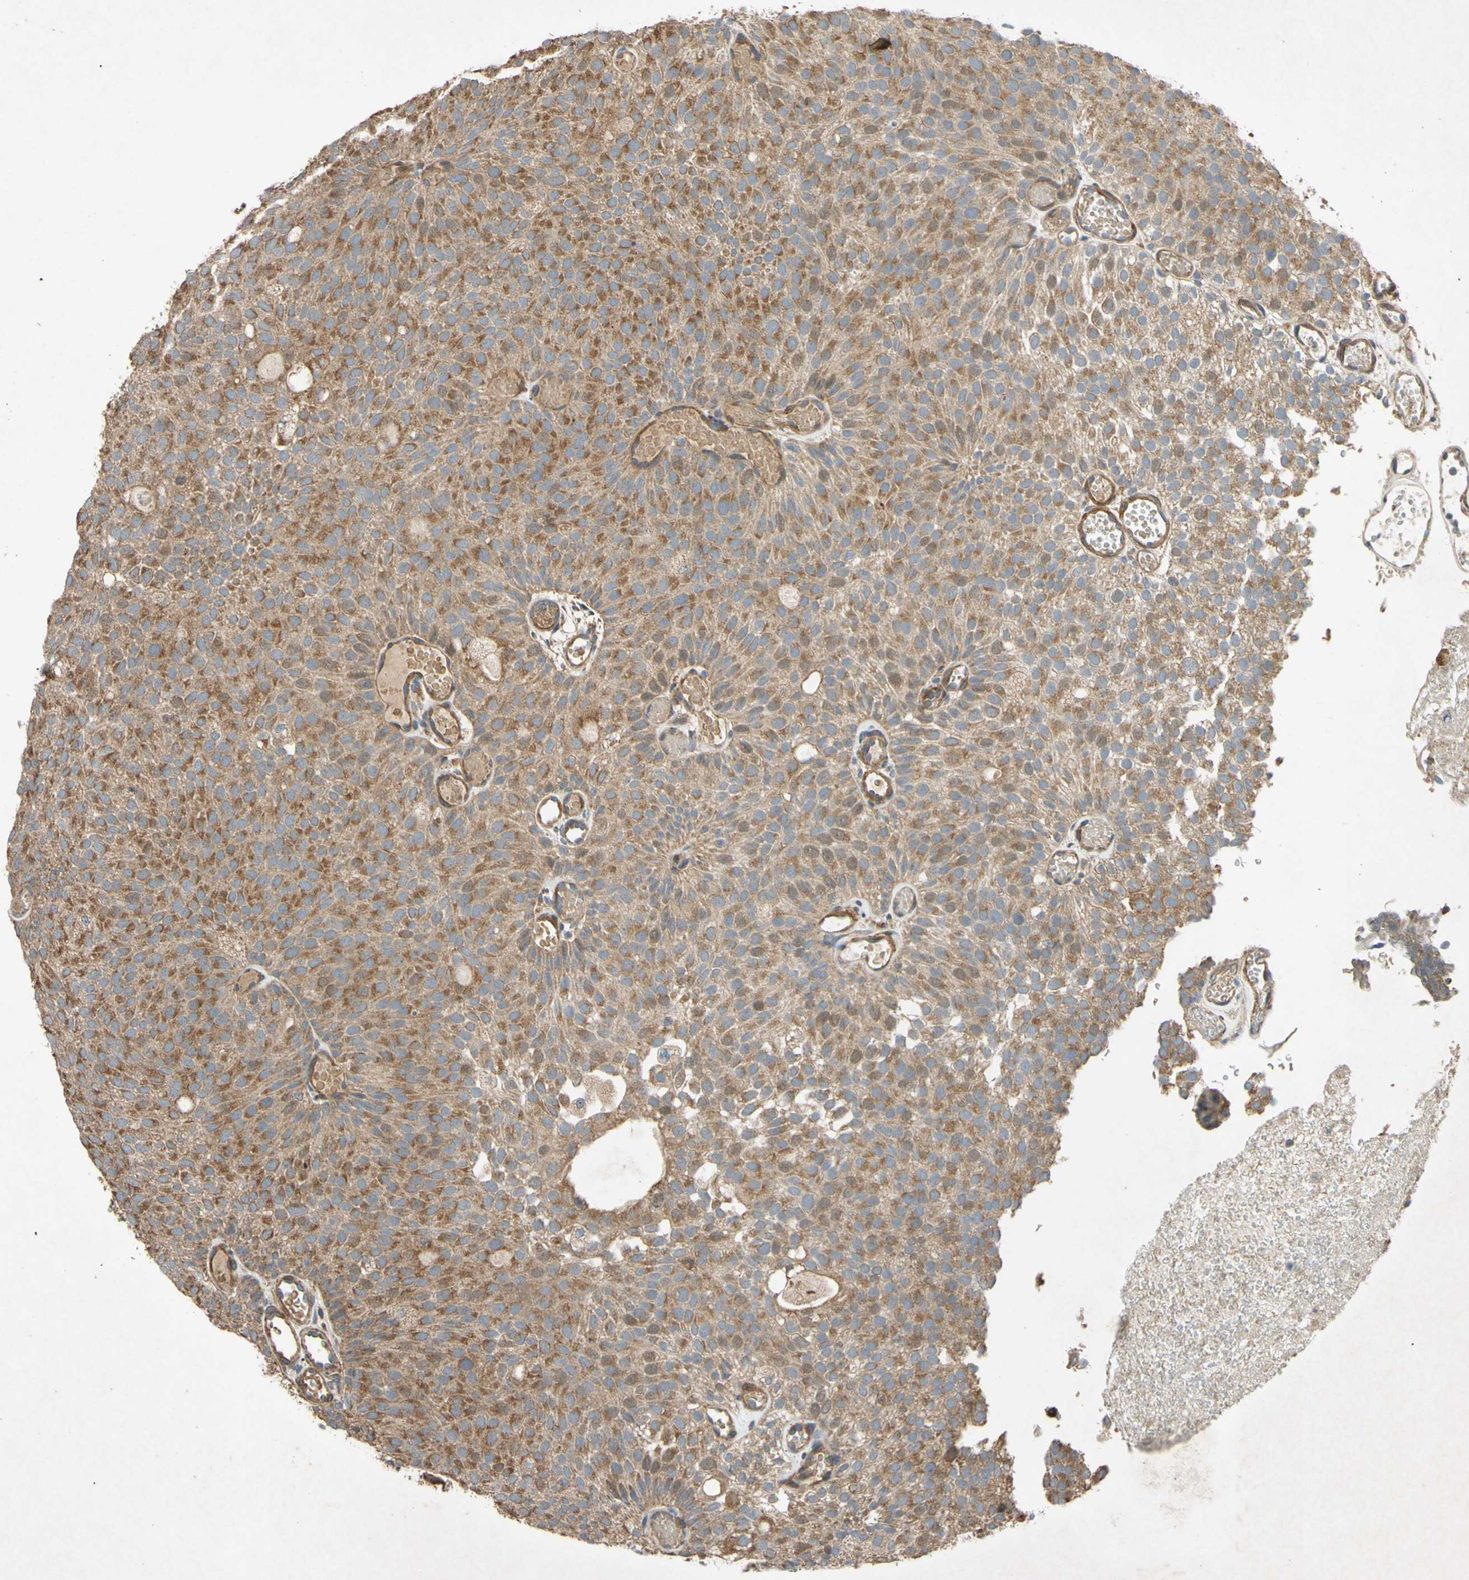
{"staining": {"intensity": "weak", "quantity": ">75%", "location": "cytoplasmic/membranous"}, "tissue": "urothelial cancer", "cell_type": "Tumor cells", "image_type": "cancer", "snomed": [{"axis": "morphology", "description": "Urothelial carcinoma, Low grade"}, {"axis": "topography", "description": "Urinary bladder"}], "caption": "High-power microscopy captured an IHC histopathology image of low-grade urothelial carcinoma, revealing weak cytoplasmic/membranous staining in about >75% of tumor cells.", "gene": "PARD6A", "patient": {"sex": "male", "age": 78}}